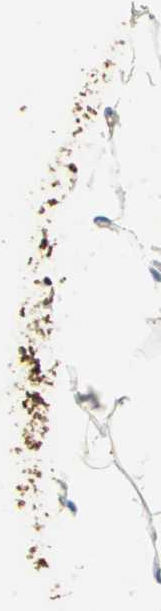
{"staining": {"intensity": "moderate", "quantity": "25%-75%", "location": "cytoplasmic/membranous"}, "tissue": "adipose tissue", "cell_type": "Adipocytes", "image_type": "normal", "snomed": [{"axis": "morphology", "description": "Normal tissue, NOS"}, {"axis": "topography", "description": "Soft tissue"}], "caption": "Protein analysis of normal adipose tissue reveals moderate cytoplasmic/membranous positivity in about 25%-75% of adipocytes. (DAB = brown stain, brightfield microscopy at high magnification).", "gene": "DDAH1", "patient": {"sex": "male", "age": 26}}